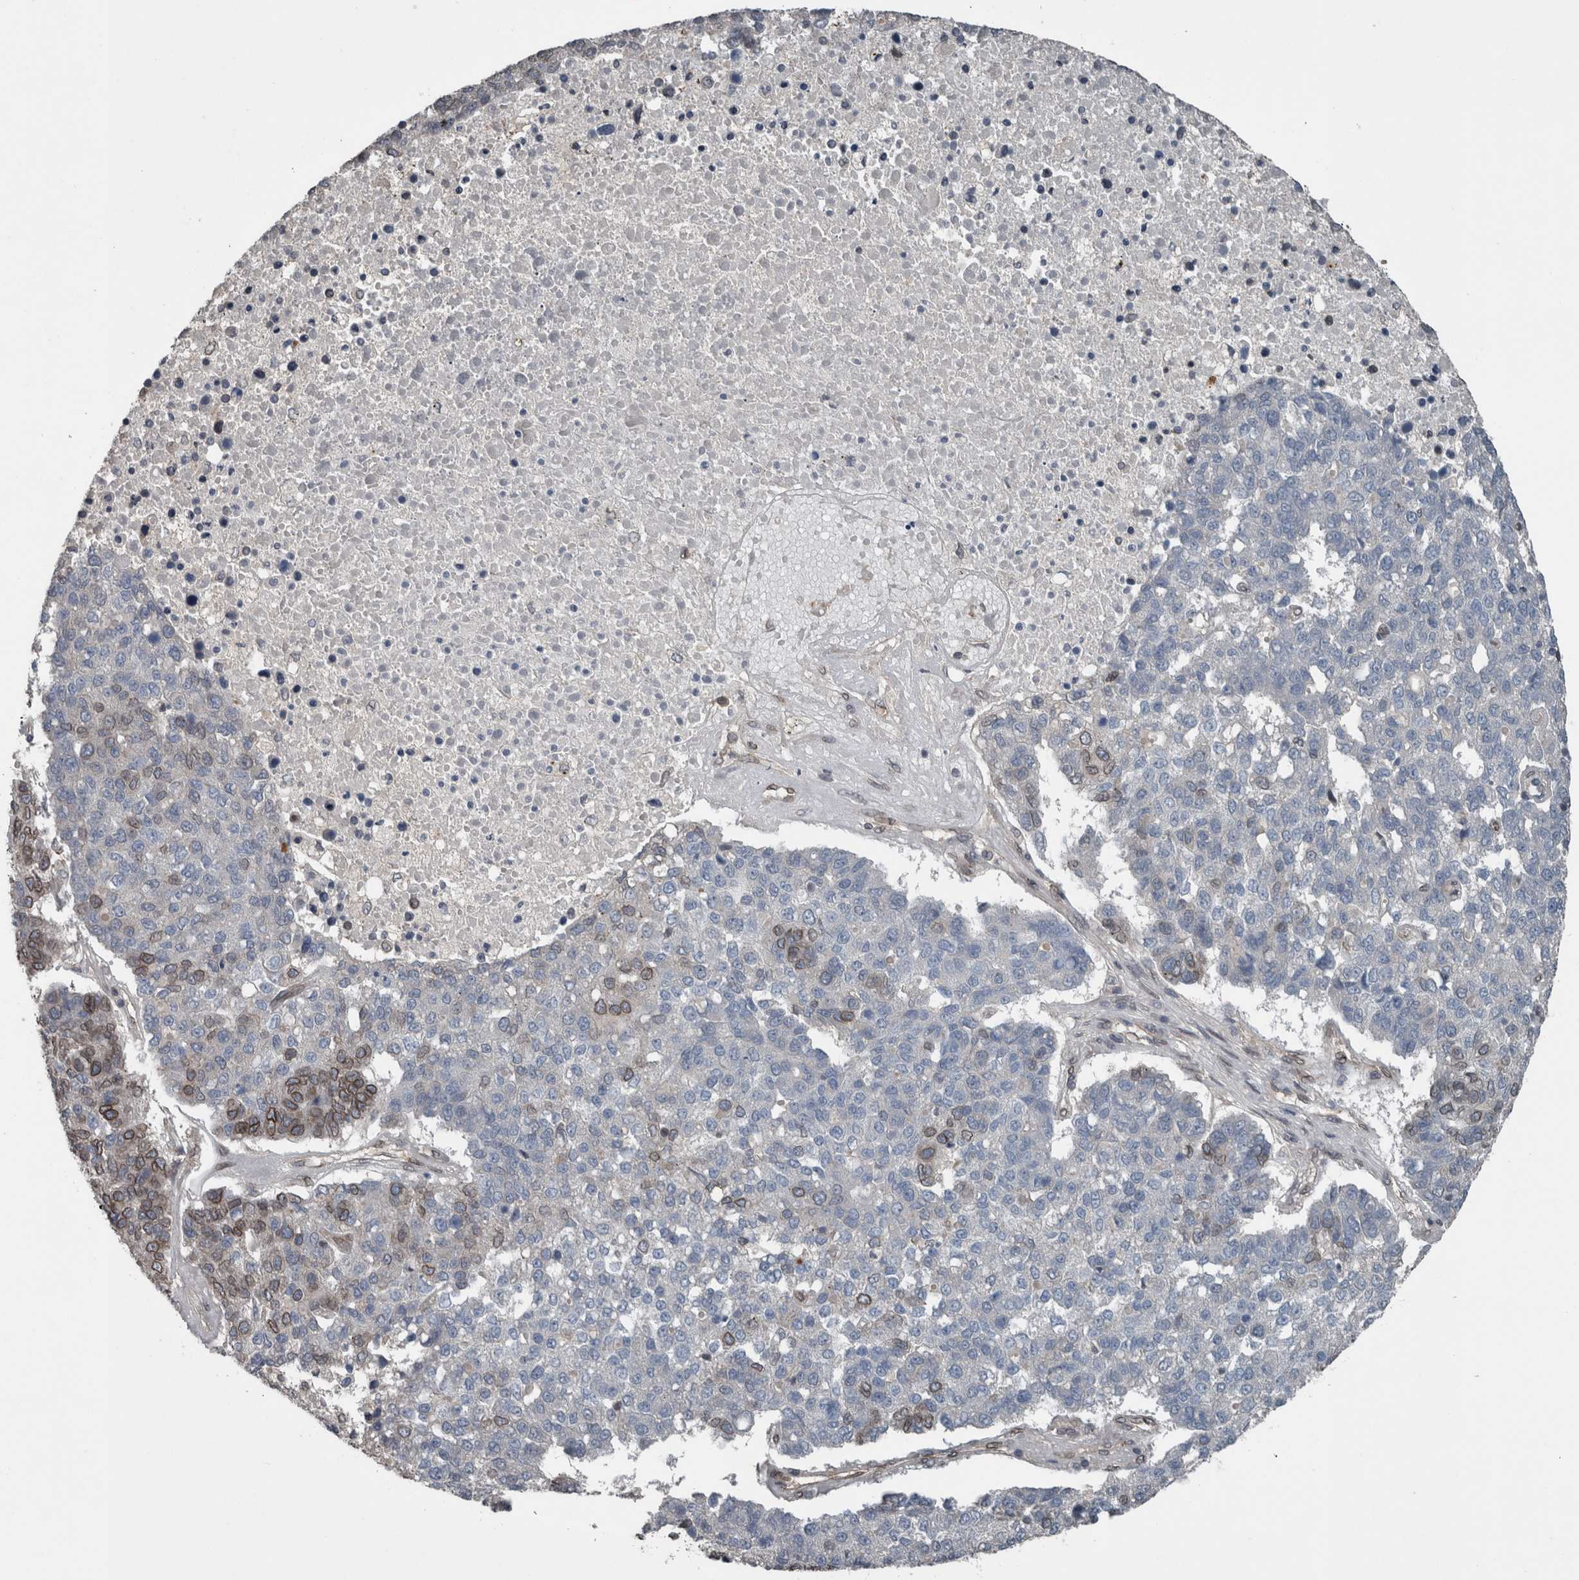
{"staining": {"intensity": "moderate", "quantity": "<25%", "location": "cytoplasmic/membranous,nuclear"}, "tissue": "pancreatic cancer", "cell_type": "Tumor cells", "image_type": "cancer", "snomed": [{"axis": "morphology", "description": "Adenocarcinoma, NOS"}, {"axis": "topography", "description": "Pancreas"}], "caption": "Immunohistochemistry micrograph of human pancreatic cancer (adenocarcinoma) stained for a protein (brown), which demonstrates low levels of moderate cytoplasmic/membranous and nuclear expression in about <25% of tumor cells.", "gene": "RANBP2", "patient": {"sex": "female", "age": 61}}